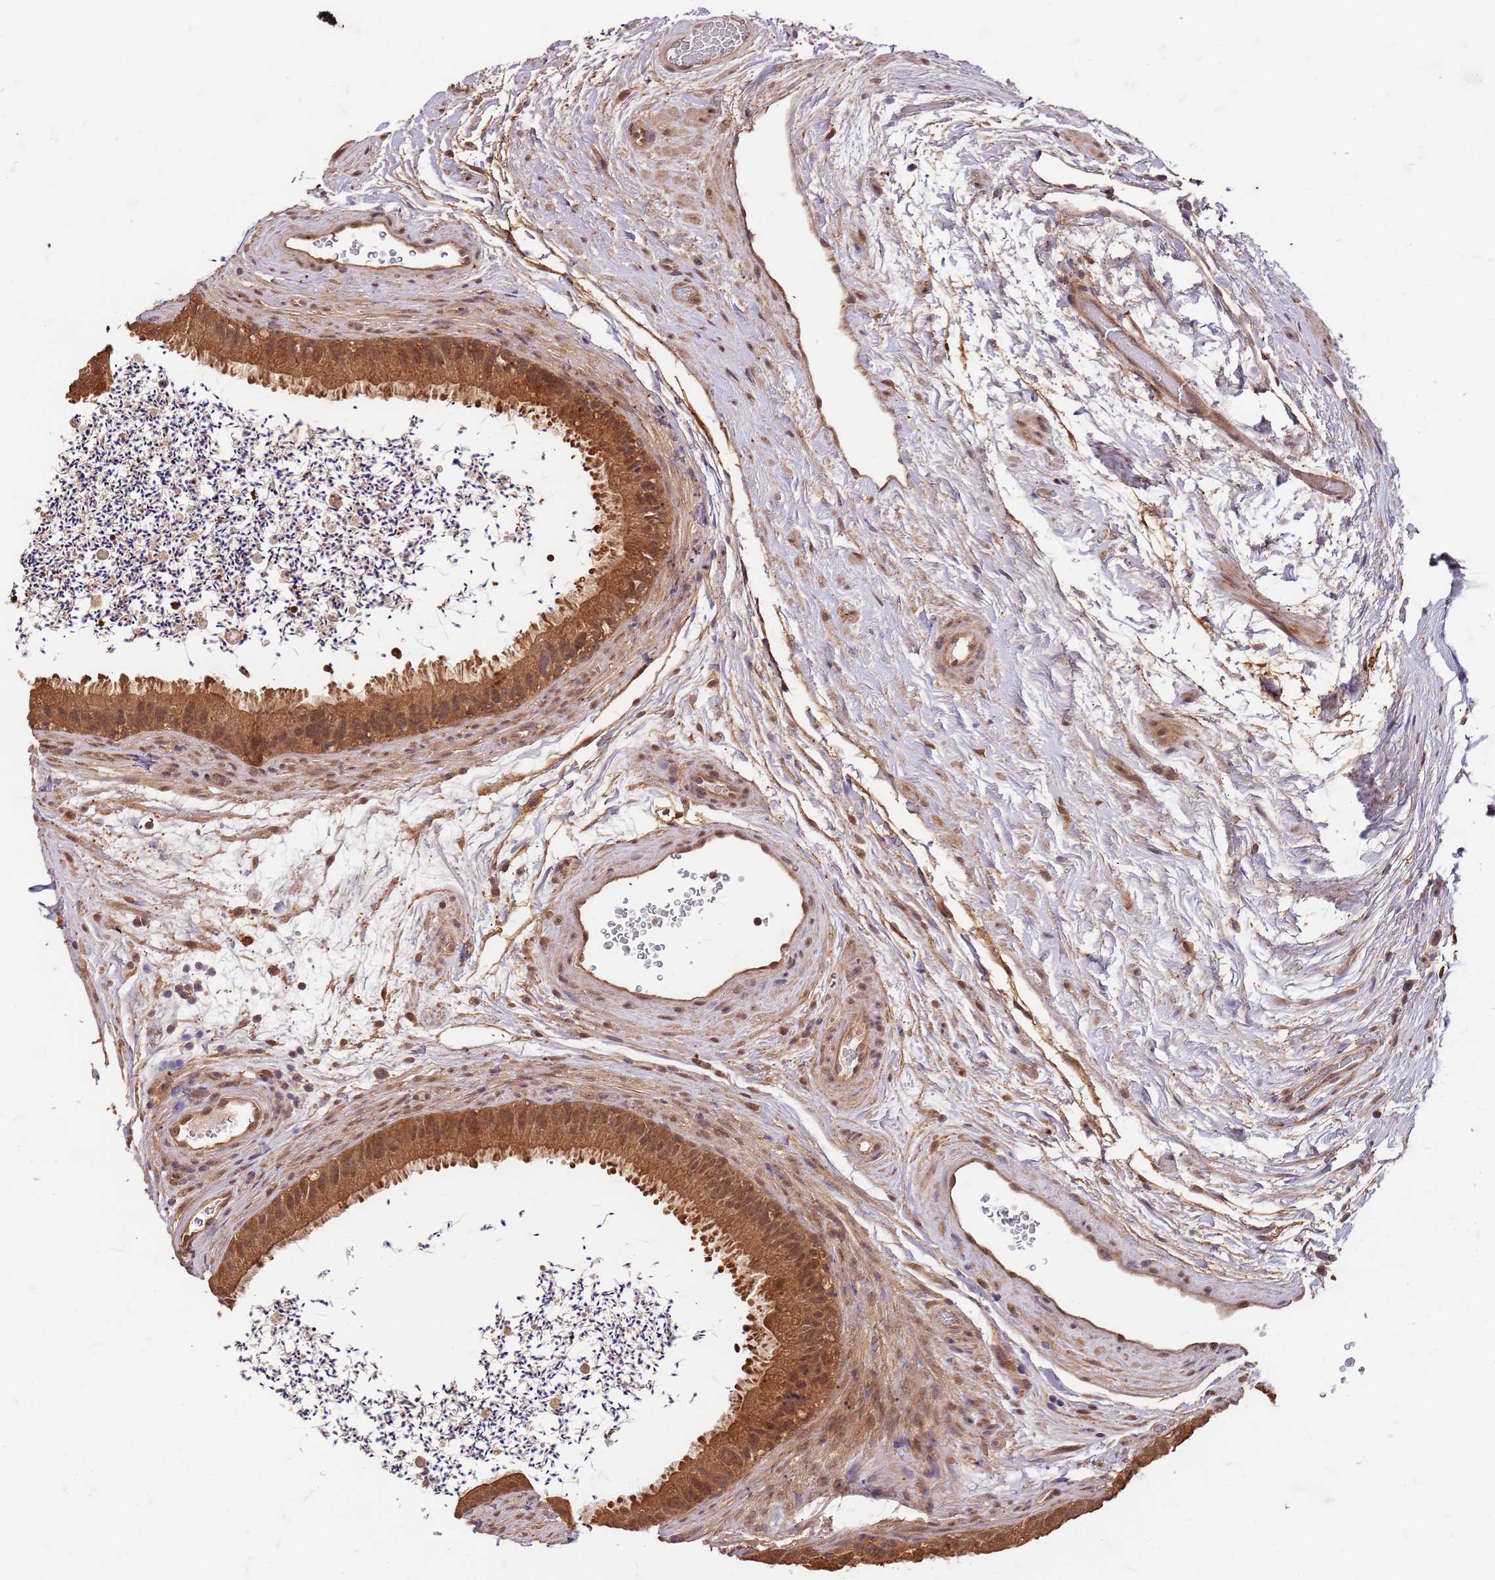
{"staining": {"intensity": "moderate", "quantity": ">75%", "location": "cytoplasmic/membranous,nuclear"}, "tissue": "epididymis", "cell_type": "Glandular cells", "image_type": "normal", "snomed": [{"axis": "morphology", "description": "Normal tissue, NOS"}, {"axis": "topography", "description": "Epididymis, spermatic cord, NOS"}], "caption": "A medium amount of moderate cytoplasmic/membranous,nuclear staining is identified in approximately >75% of glandular cells in benign epididymis.", "gene": "UBE3A", "patient": {"sex": "male", "age": 50}}